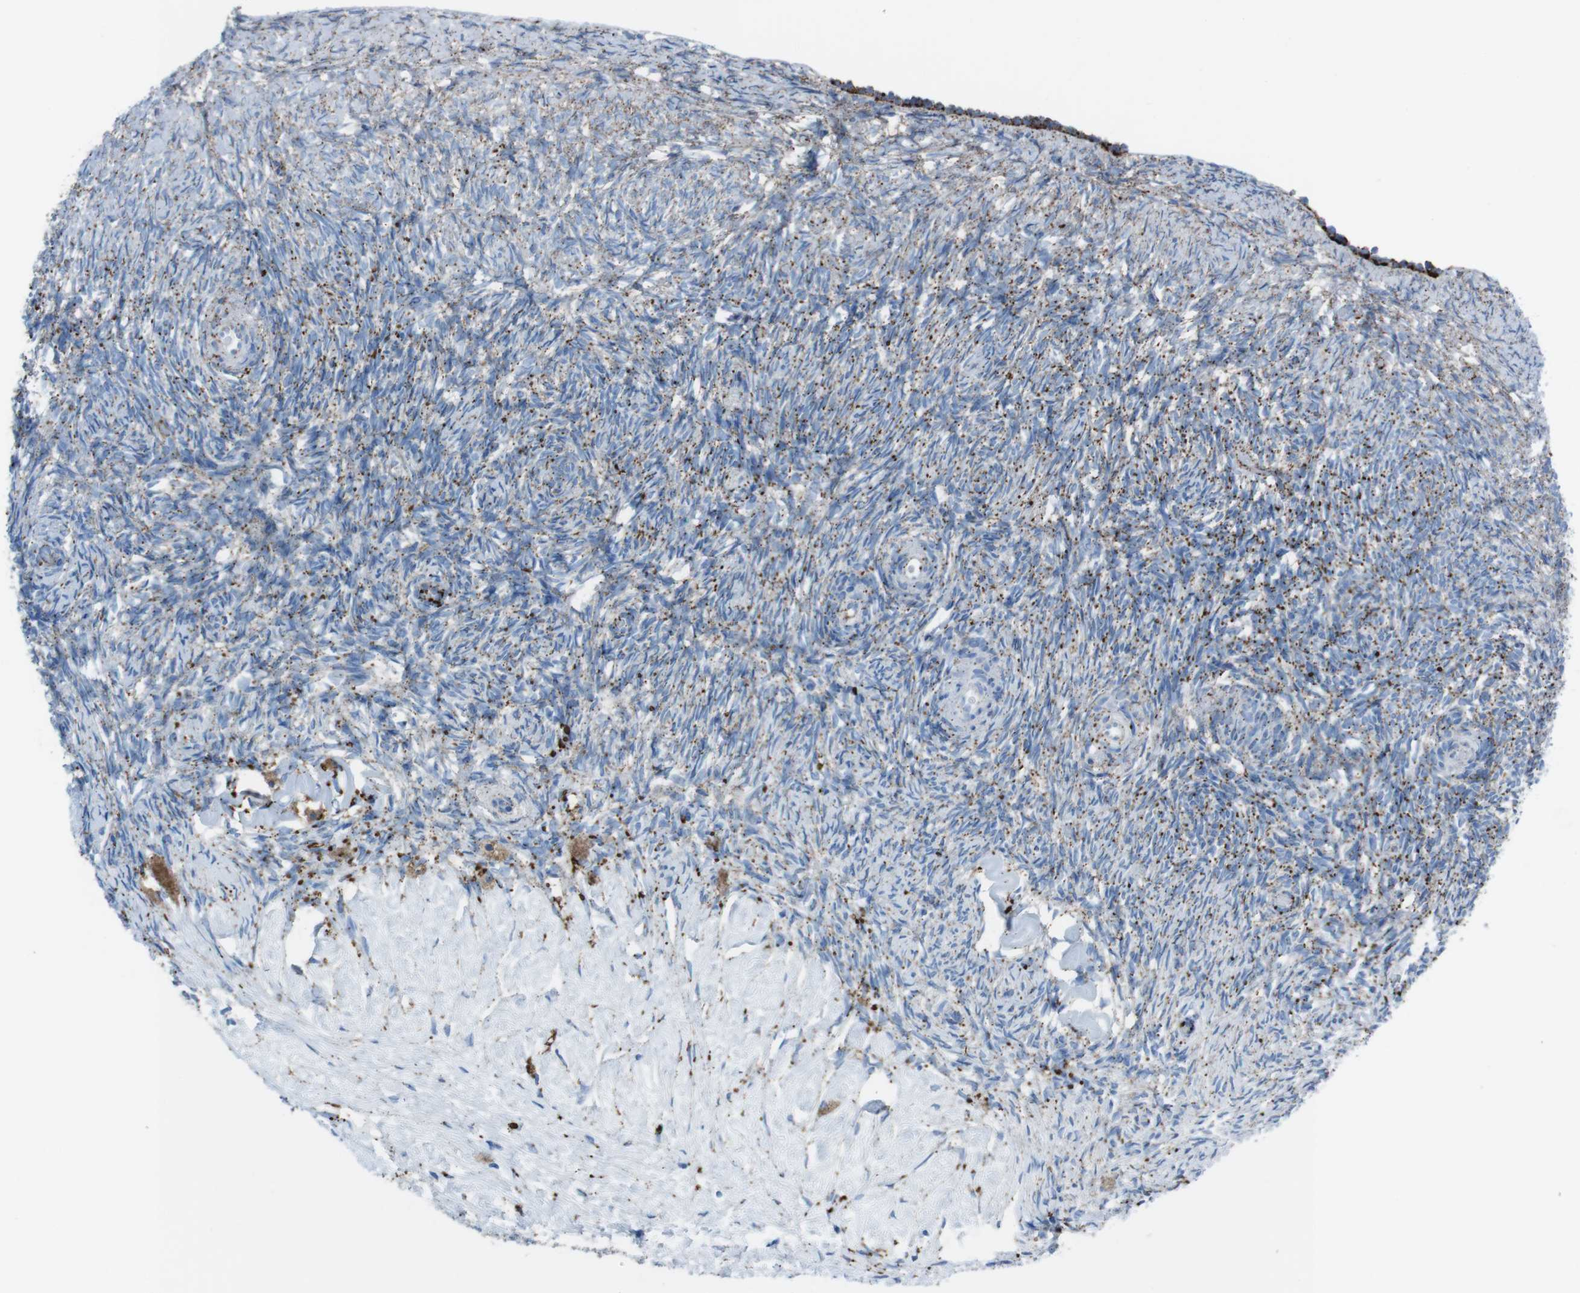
{"staining": {"intensity": "moderate", "quantity": "25%-75%", "location": "cytoplasmic/membranous"}, "tissue": "ovary", "cell_type": "Ovarian stroma cells", "image_type": "normal", "snomed": [{"axis": "morphology", "description": "Normal tissue, NOS"}, {"axis": "topography", "description": "Ovary"}], "caption": "Ovarian stroma cells demonstrate moderate cytoplasmic/membranous positivity in approximately 25%-75% of cells in benign ovary.", "gene": "SCARB2", "patient": {"sex": "female", "age": 60}}